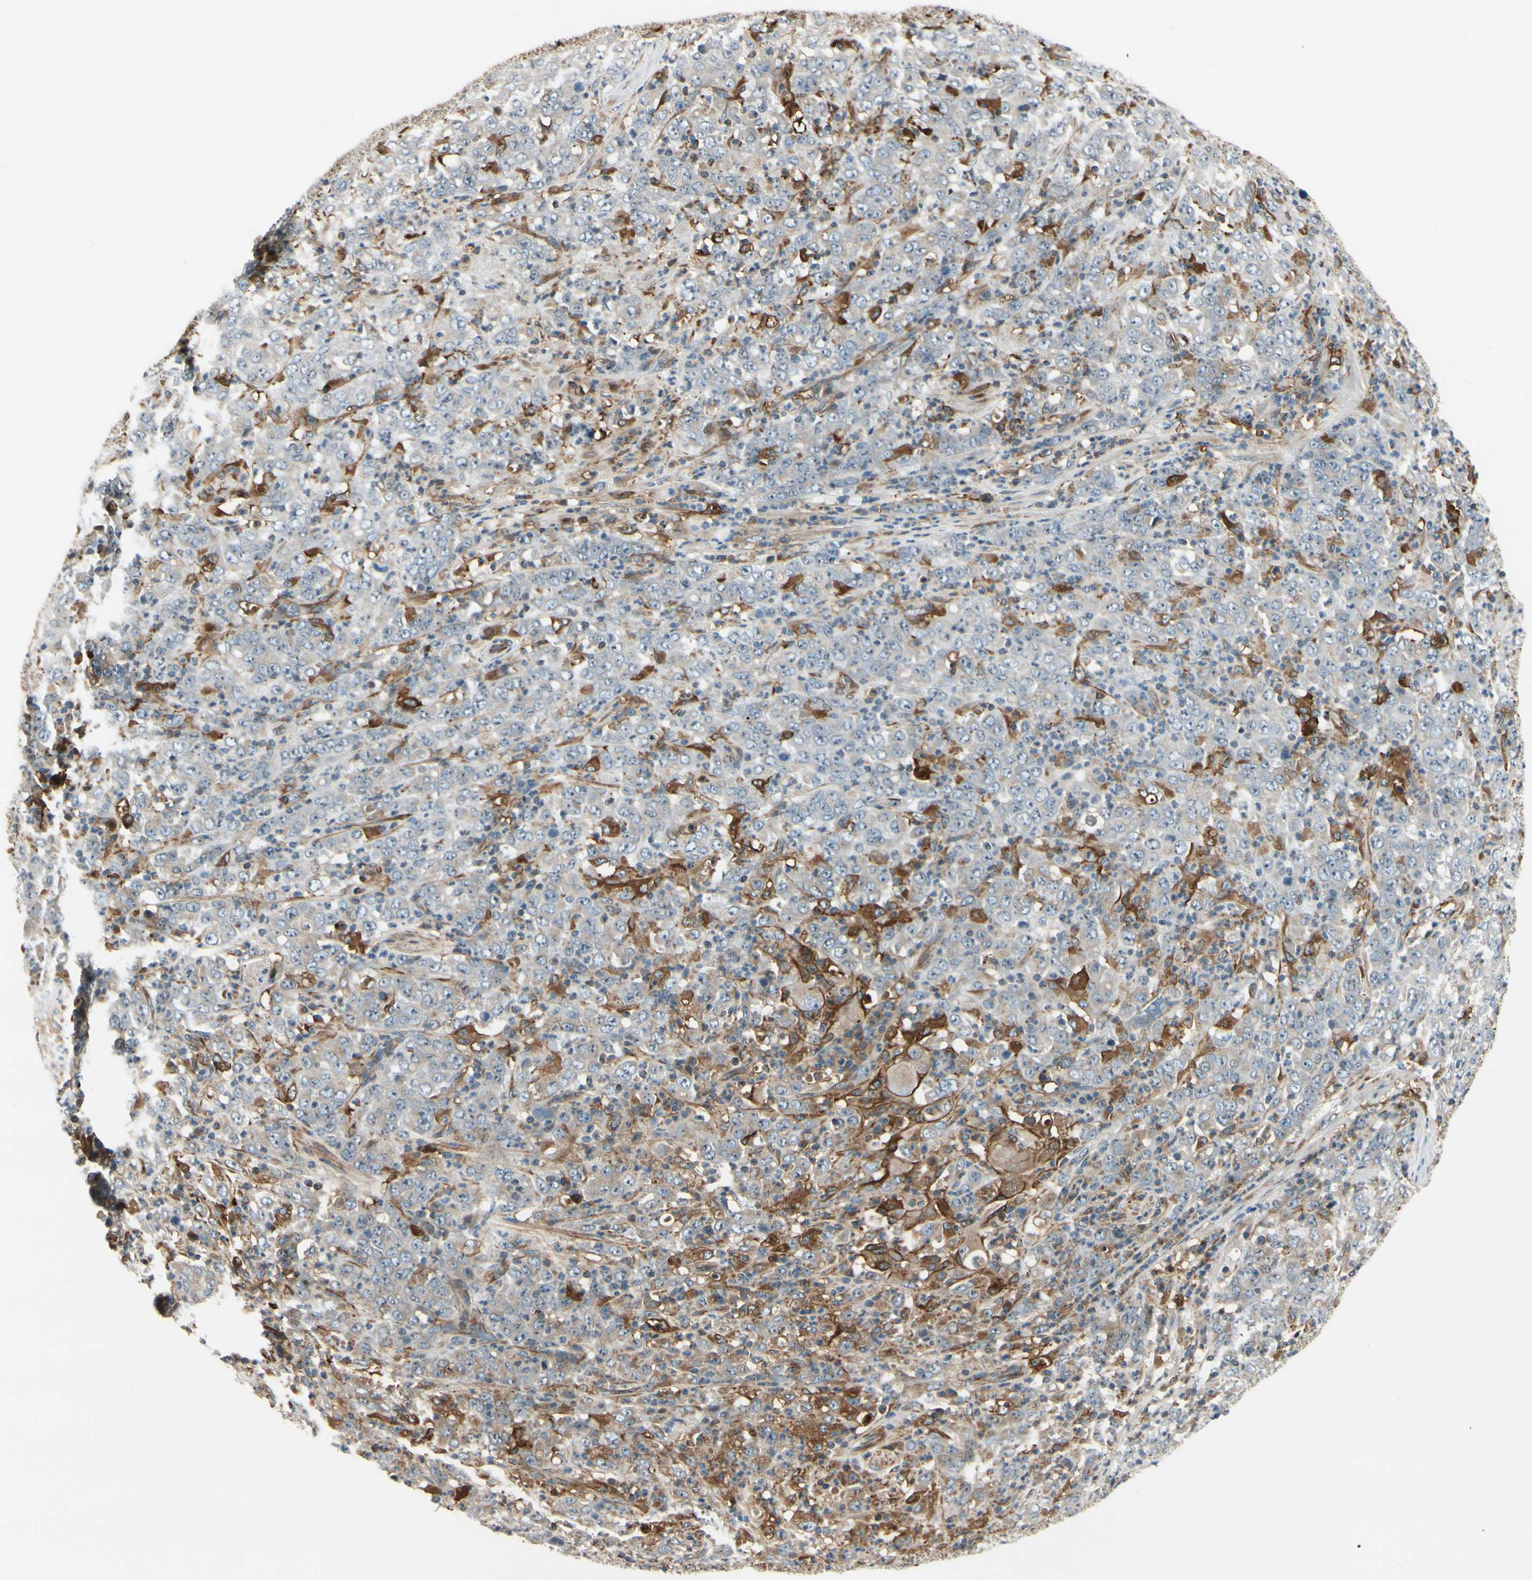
{"staining": {"intensity": "strong", "quantity": "<25%", "location": "cytoplasmic/membranous"}, "tissue": "stomach cancer", "cell_type": "Tumor cells", "image_type": "cancer", "snomed": [{"axis": "morphology", "description": "Adenocarcinoma, NOS"}, {"axis": "topography", "description": "Stomach, lower"}], "caption": "Protein analysis of adenocarcinoma (stomach) tissue reveals strong cytoplasmic/membranous staining in approximately <25% of tumor cells. (IHC, brightfield microscopy, high magnification).", "gene": "FTH1", "patient": {"sex": "female", "age": 71}}